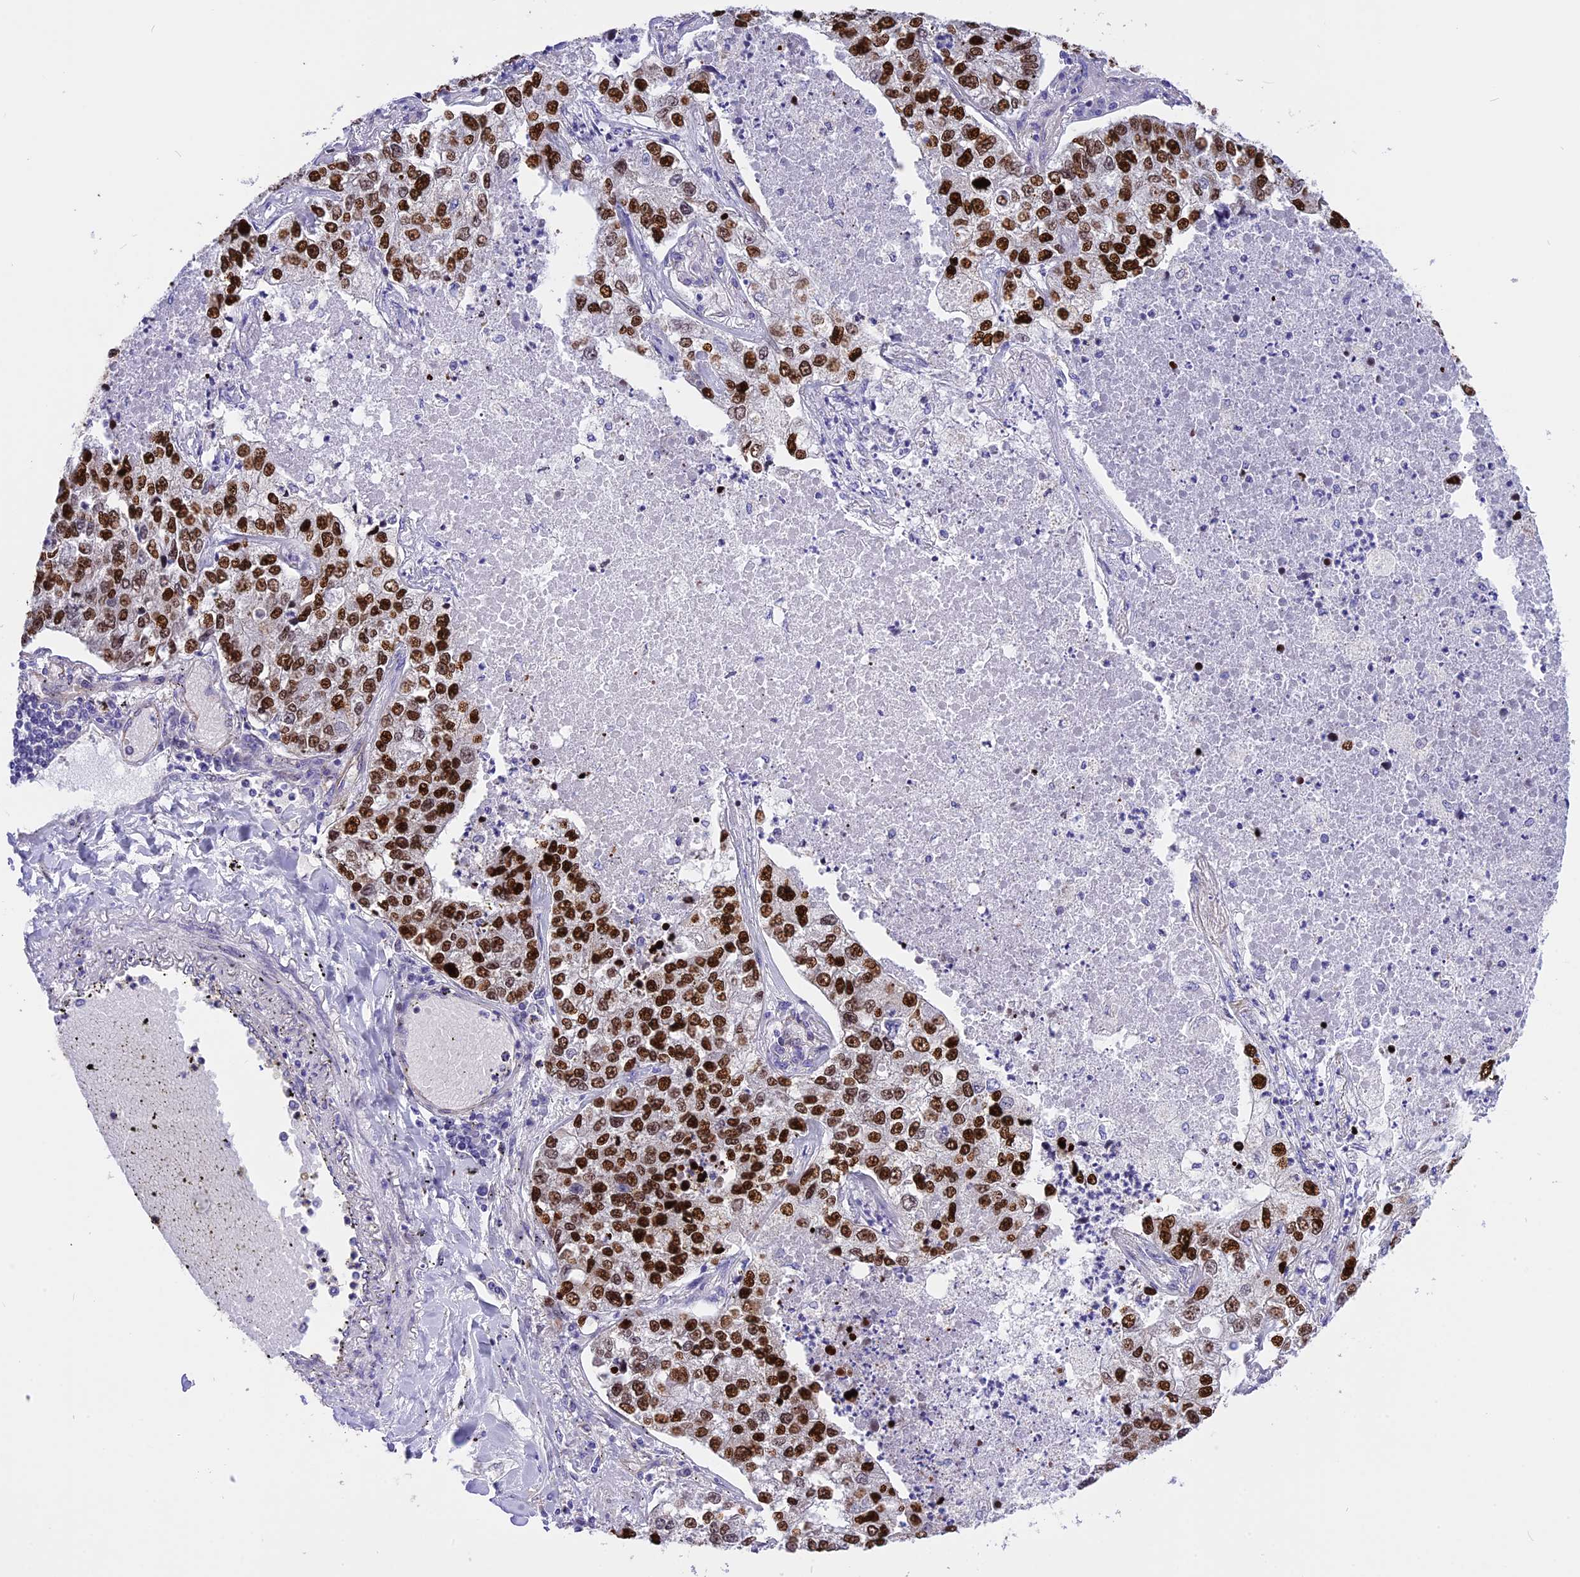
{"staining": {"intensity": "strong", "quantity": ">75%", "location": "nuclear"}, "tissue": "lung cancer", "cell_type": "Tumor cells", "image_type": "cancer", "snomed": [{"axis": "morphology", "description": "Adenocarcinoma, NOS"}, {"axis": "topography", "description": "Lung"}], "caption": "DAB immunohistochemical staining of human adenocarcinoma (lung) reveals strong nuclear protein staining in about >75% of tumor cells.", "gene": "R3HDM4", "patient": {"sex": "male", "age": 49}}